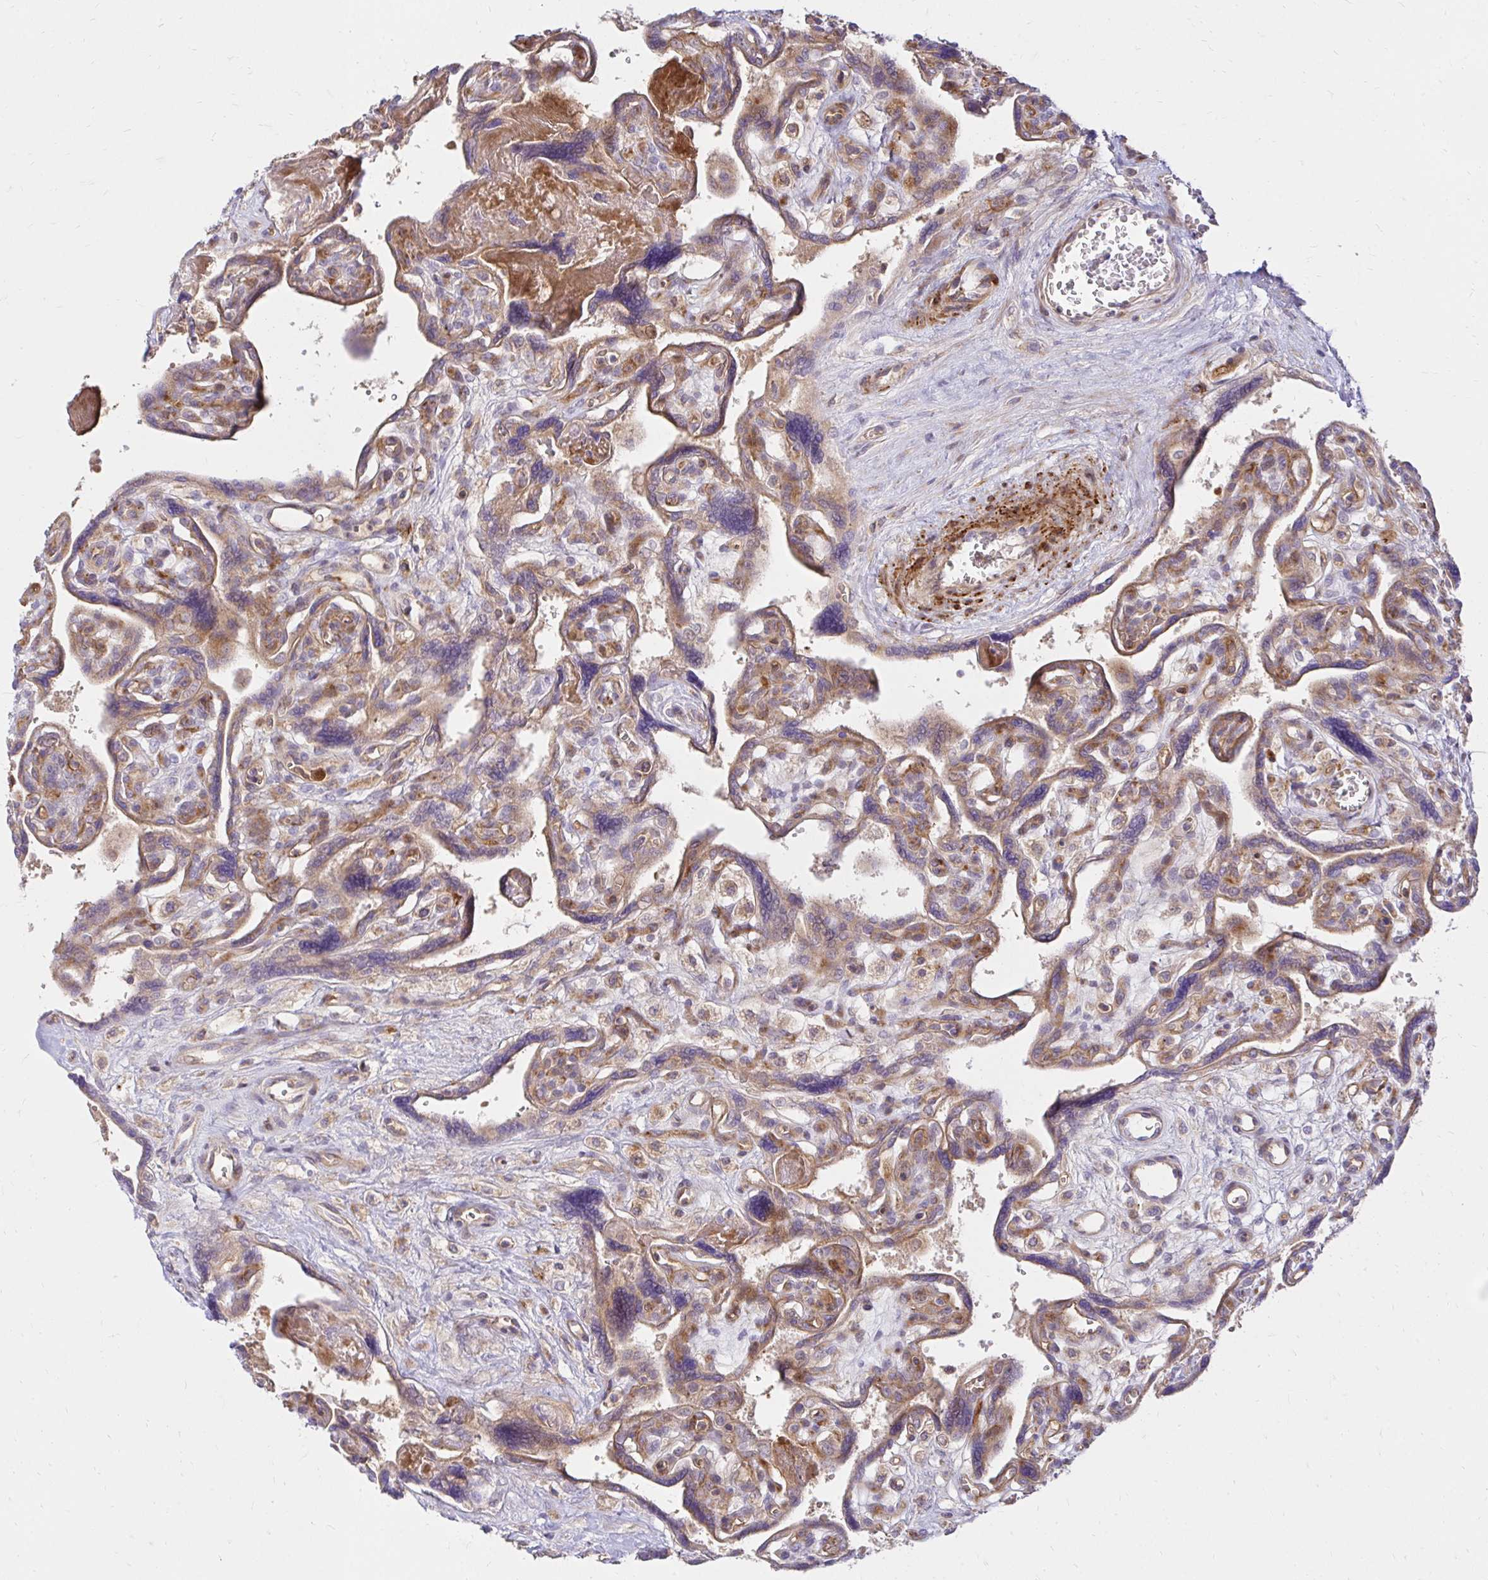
{"staining": {"intensity": "weak", "quantity": "25%-75%", "location": "cytoplasmic/membranous"}, "tissue": "placenta", "cell_type": "Trophoblastic cells", "image_type": "normal", "snomed": [{"axis": "morphology", "description": "Normal tissue, NOS"}, {"axis": "topography", "description": "Placenta"}], "caption": "About 25%-75% of trophoblastic cells in benign human placenta demonstrate weak cytoplasmic/membranous protein positivity as visualized by brown immunohistochemical staining.", "gene": "ITGA2", "patient": {"sex": "female", "age": 39}}